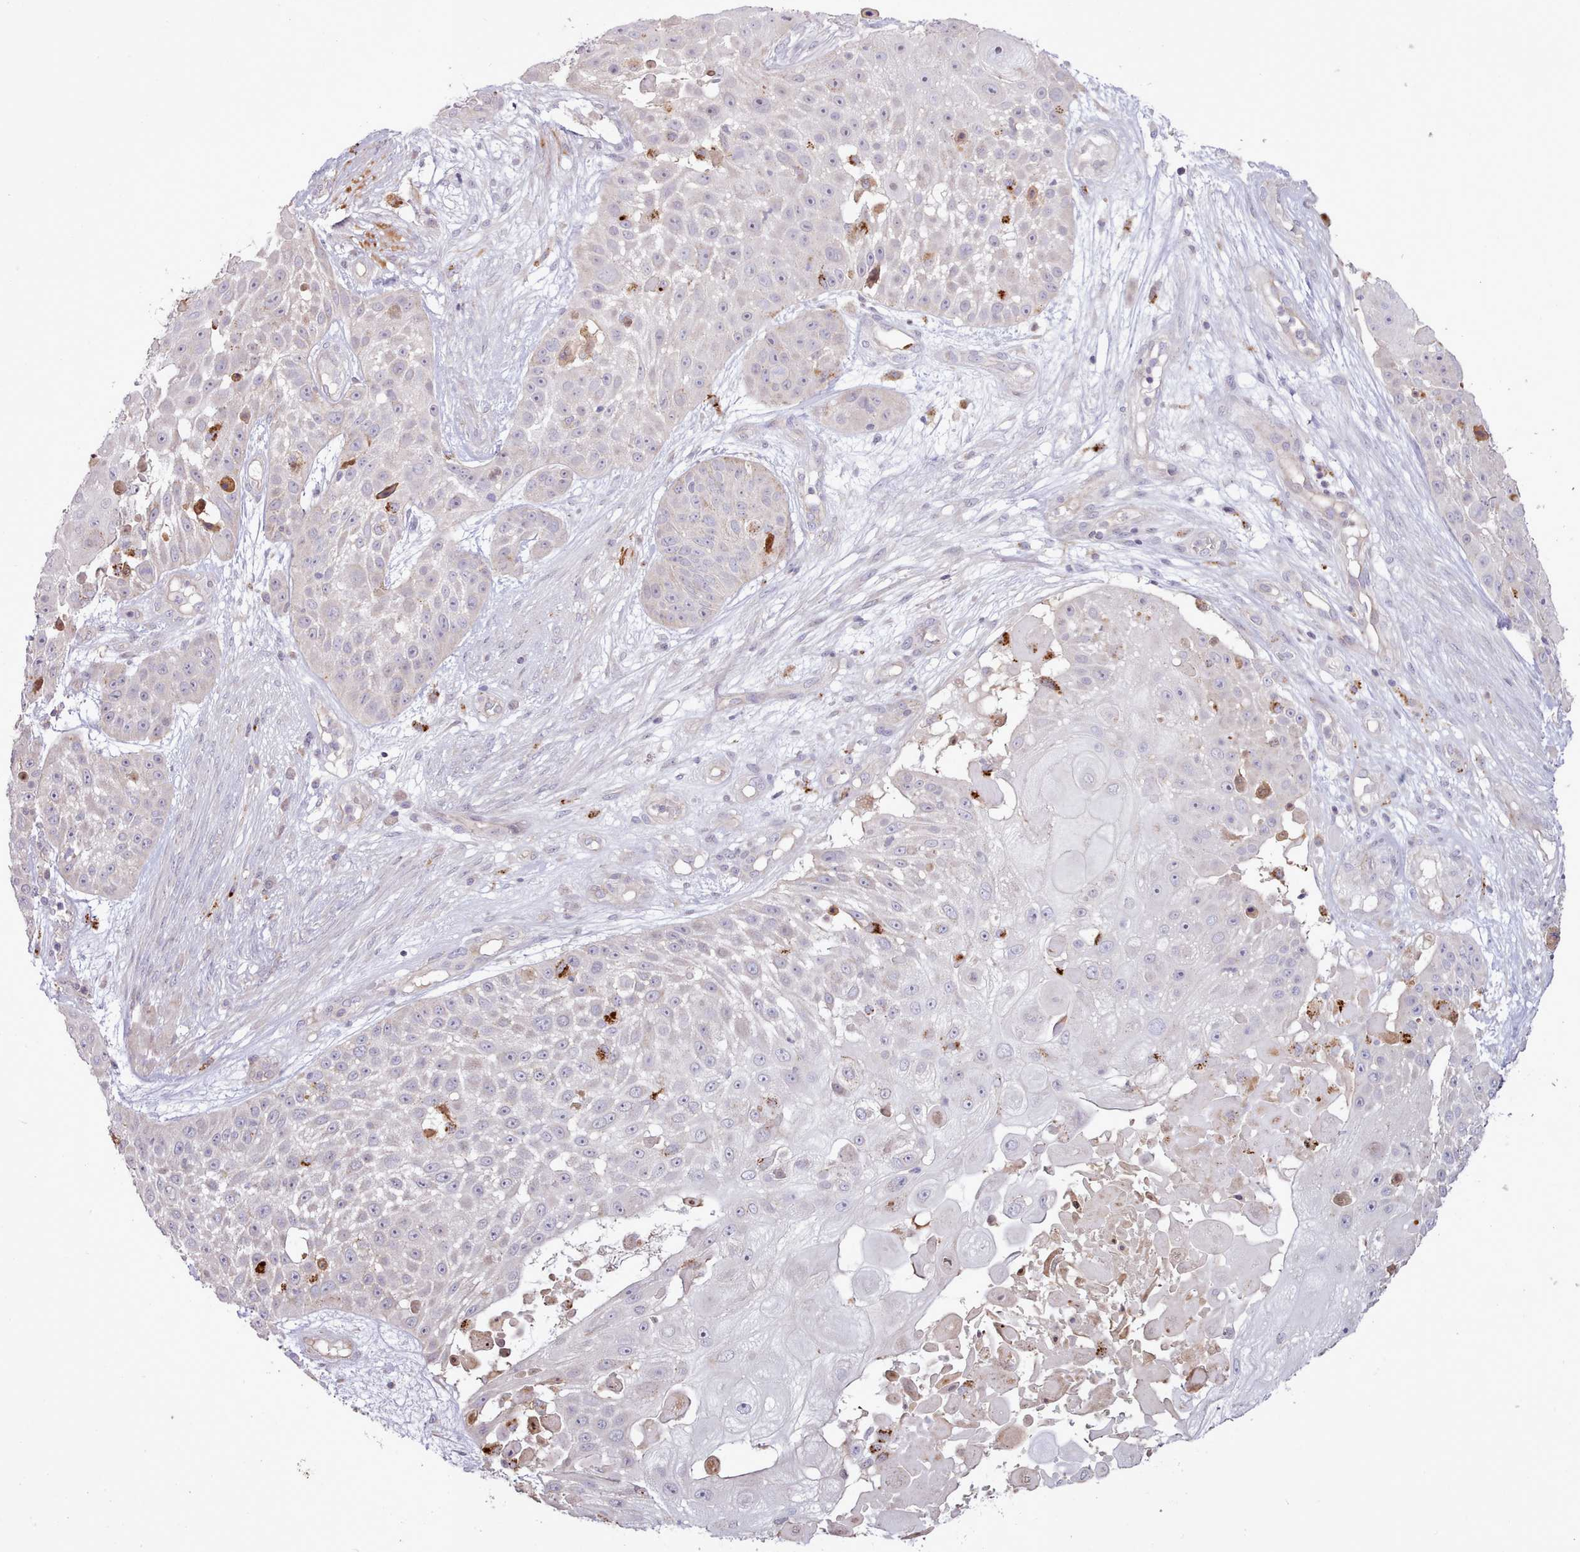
{"staining": {"intensity": "negative", "quantity": "none", "location": "none"}, "tissue": "skin cancer", "cell_type": "Tumor cells", "image_type": "cancer", "snomed": [{"axis": "morphology", "description": "Squamous cell carcinoma, NOS"}, {"axis": "topography", "description": "Skin"}], "caption": "An image of human skin squamous cell carcinoma is negative for staining in tumor cells.", "gene": "SRD5A1", "patient": {"sex": "female", "age": 86}}